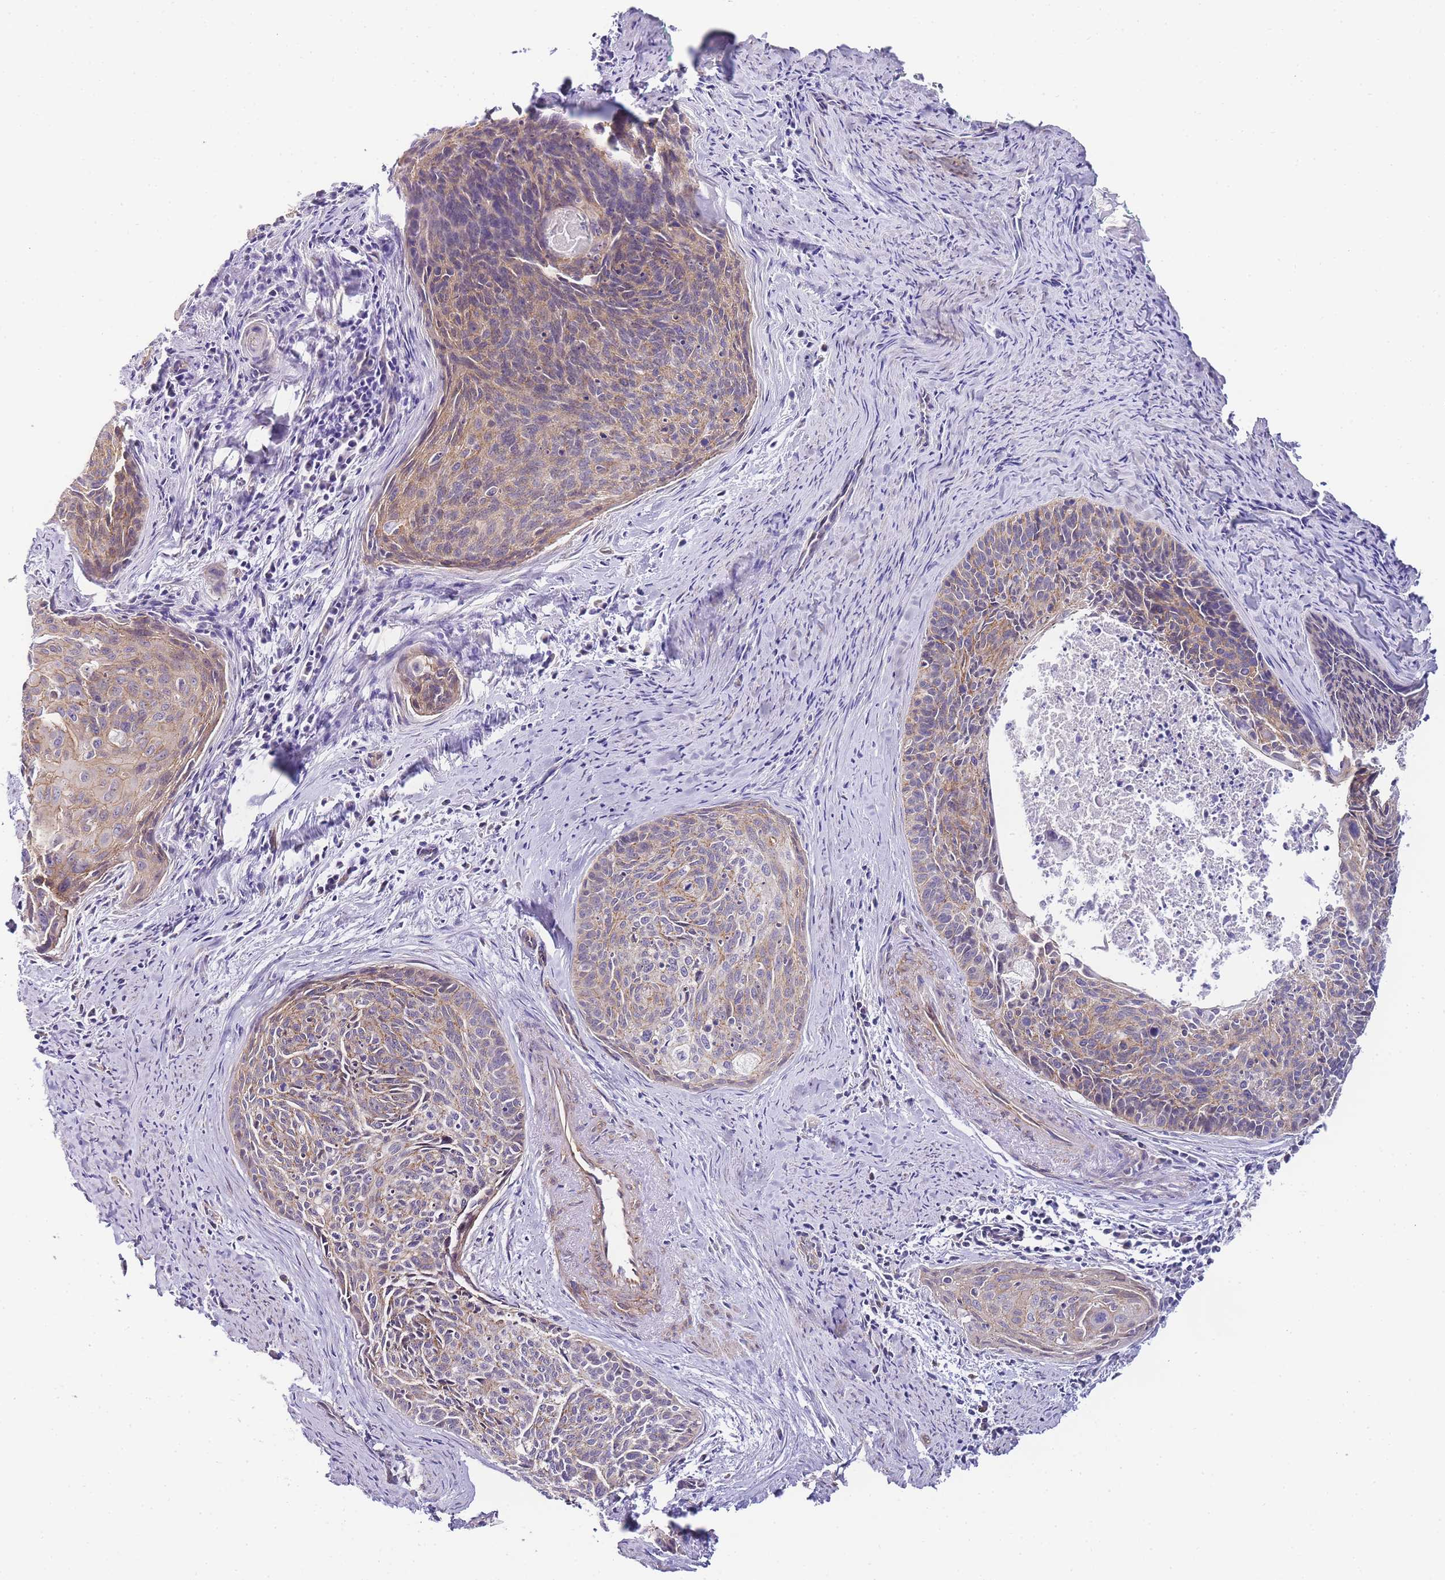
{"staining": {"intensity": "weak", "quantity": "25%-75%", "location": "cytoplasmic/membranous"}, "tissue": "cervical cancer", "cell_type": "Tumor cells", "image_type": "cancer", "snomed": [{"axis": "morphology", "description": "Squamous cell carcinoma, NOS"}, {"axis": "topography", "description": "Cervix"}], "caption": "Brown immunohistochemical staining in cervical squamous cell carcinoma reveals weak cytoplasmic/membranous expression in approximately 25%-75% of tumor cells.", "gene": "PDCD7", "patient": {"sex": "female", "age": 55}}